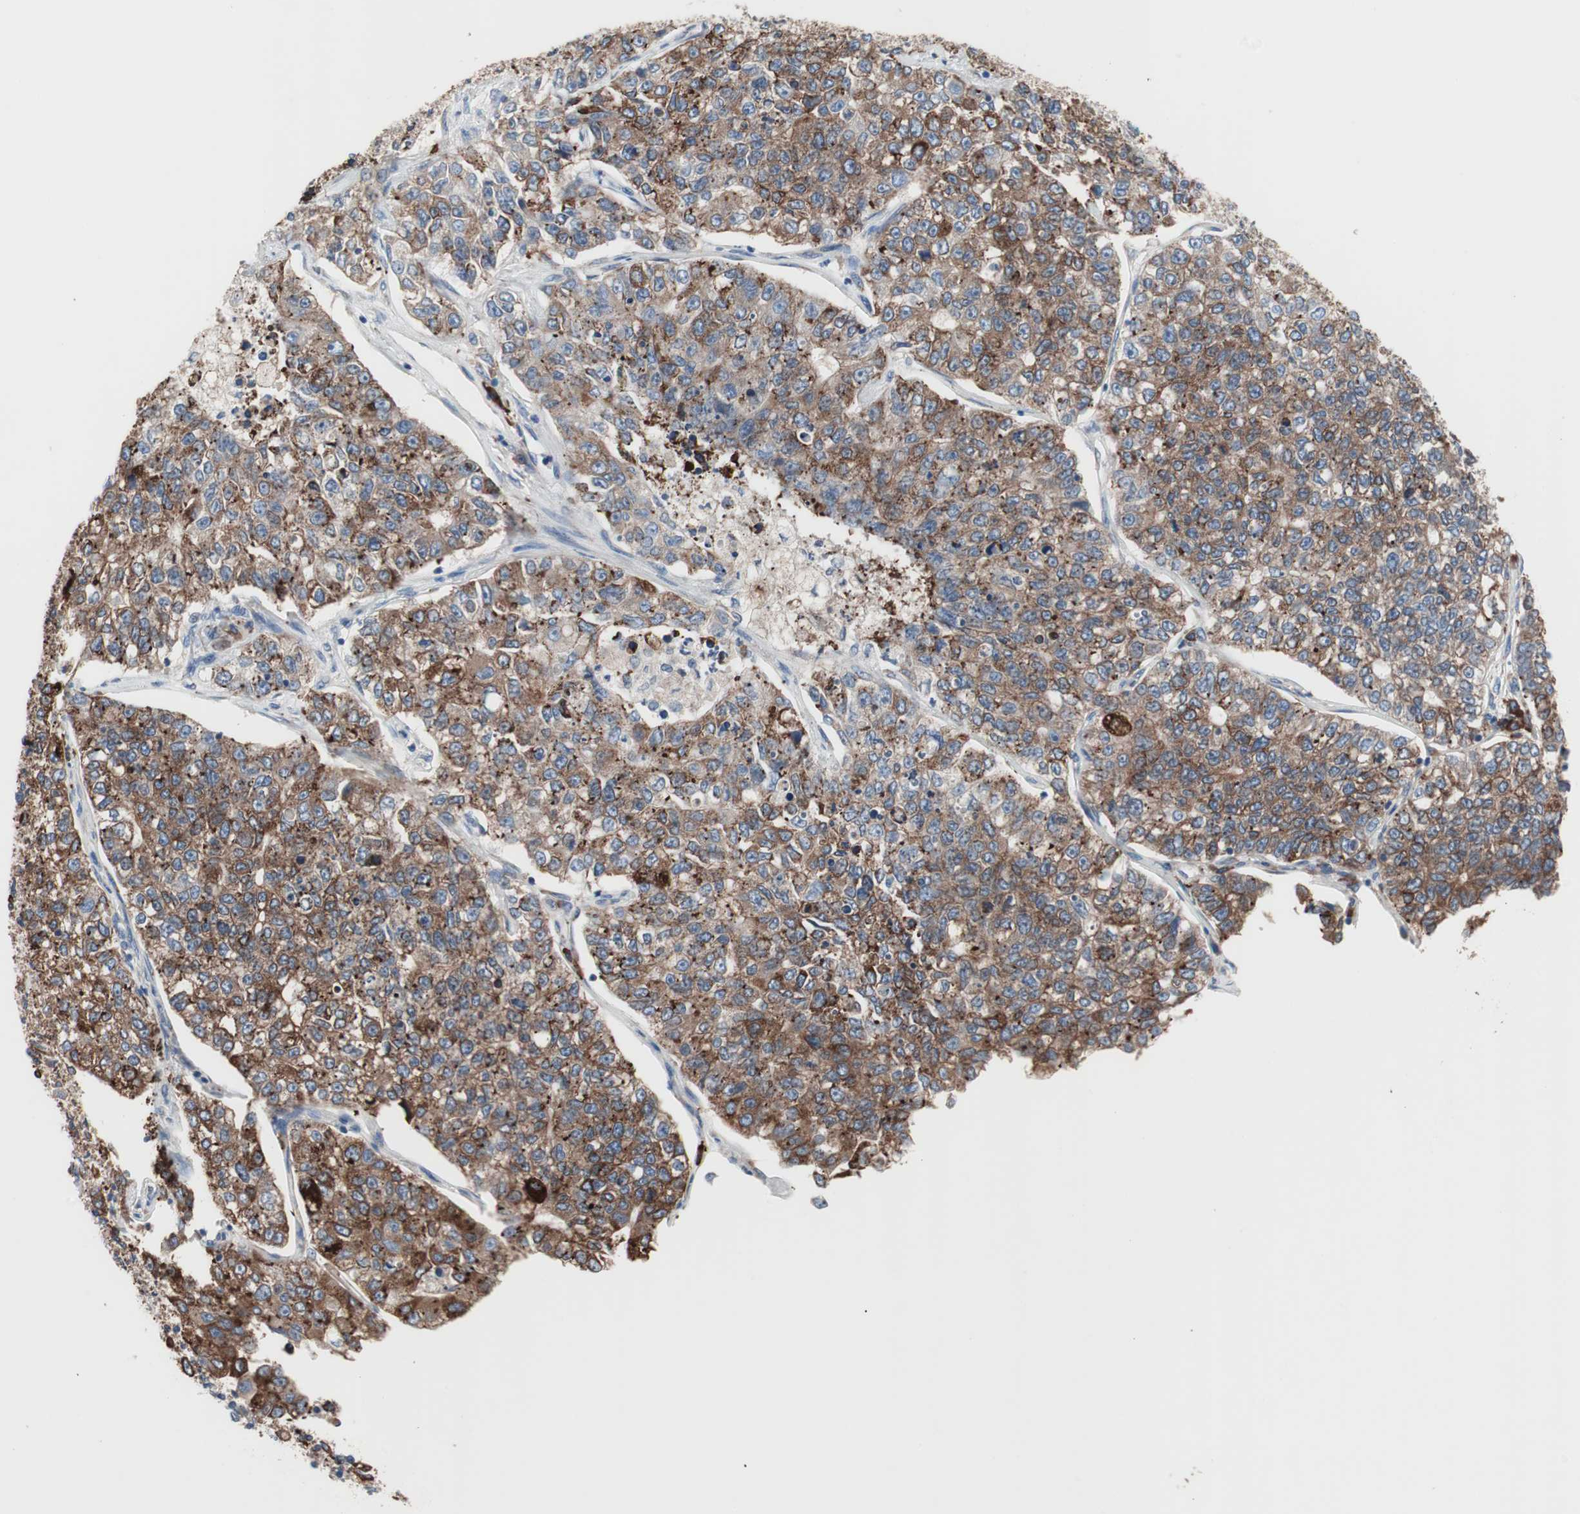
{"staining": {"intensity": "strong", "quantity": ">75%", "location": "cytoplasmic/membranous"}, "tissue": "lung cancer", "cell_type": "Tumor cells", "image_type": "cancer", "snomed": [{"axis": "morphology", "description": "Adenocarcinoma, NOS"}, {"axis": "topography", "description": "Lung"}], "caption": "IHC image of neoplastic tissue: human lung cancer stained using immunohistochemistry displays high levels of strong protein expression localized specifically in the cytoplasmic/membranous of tumor cells, appearing as a cytoplasmic/membranous brown color.", "gene": "SLC27A4", "patient": {"sex": "male", "age": 49}}